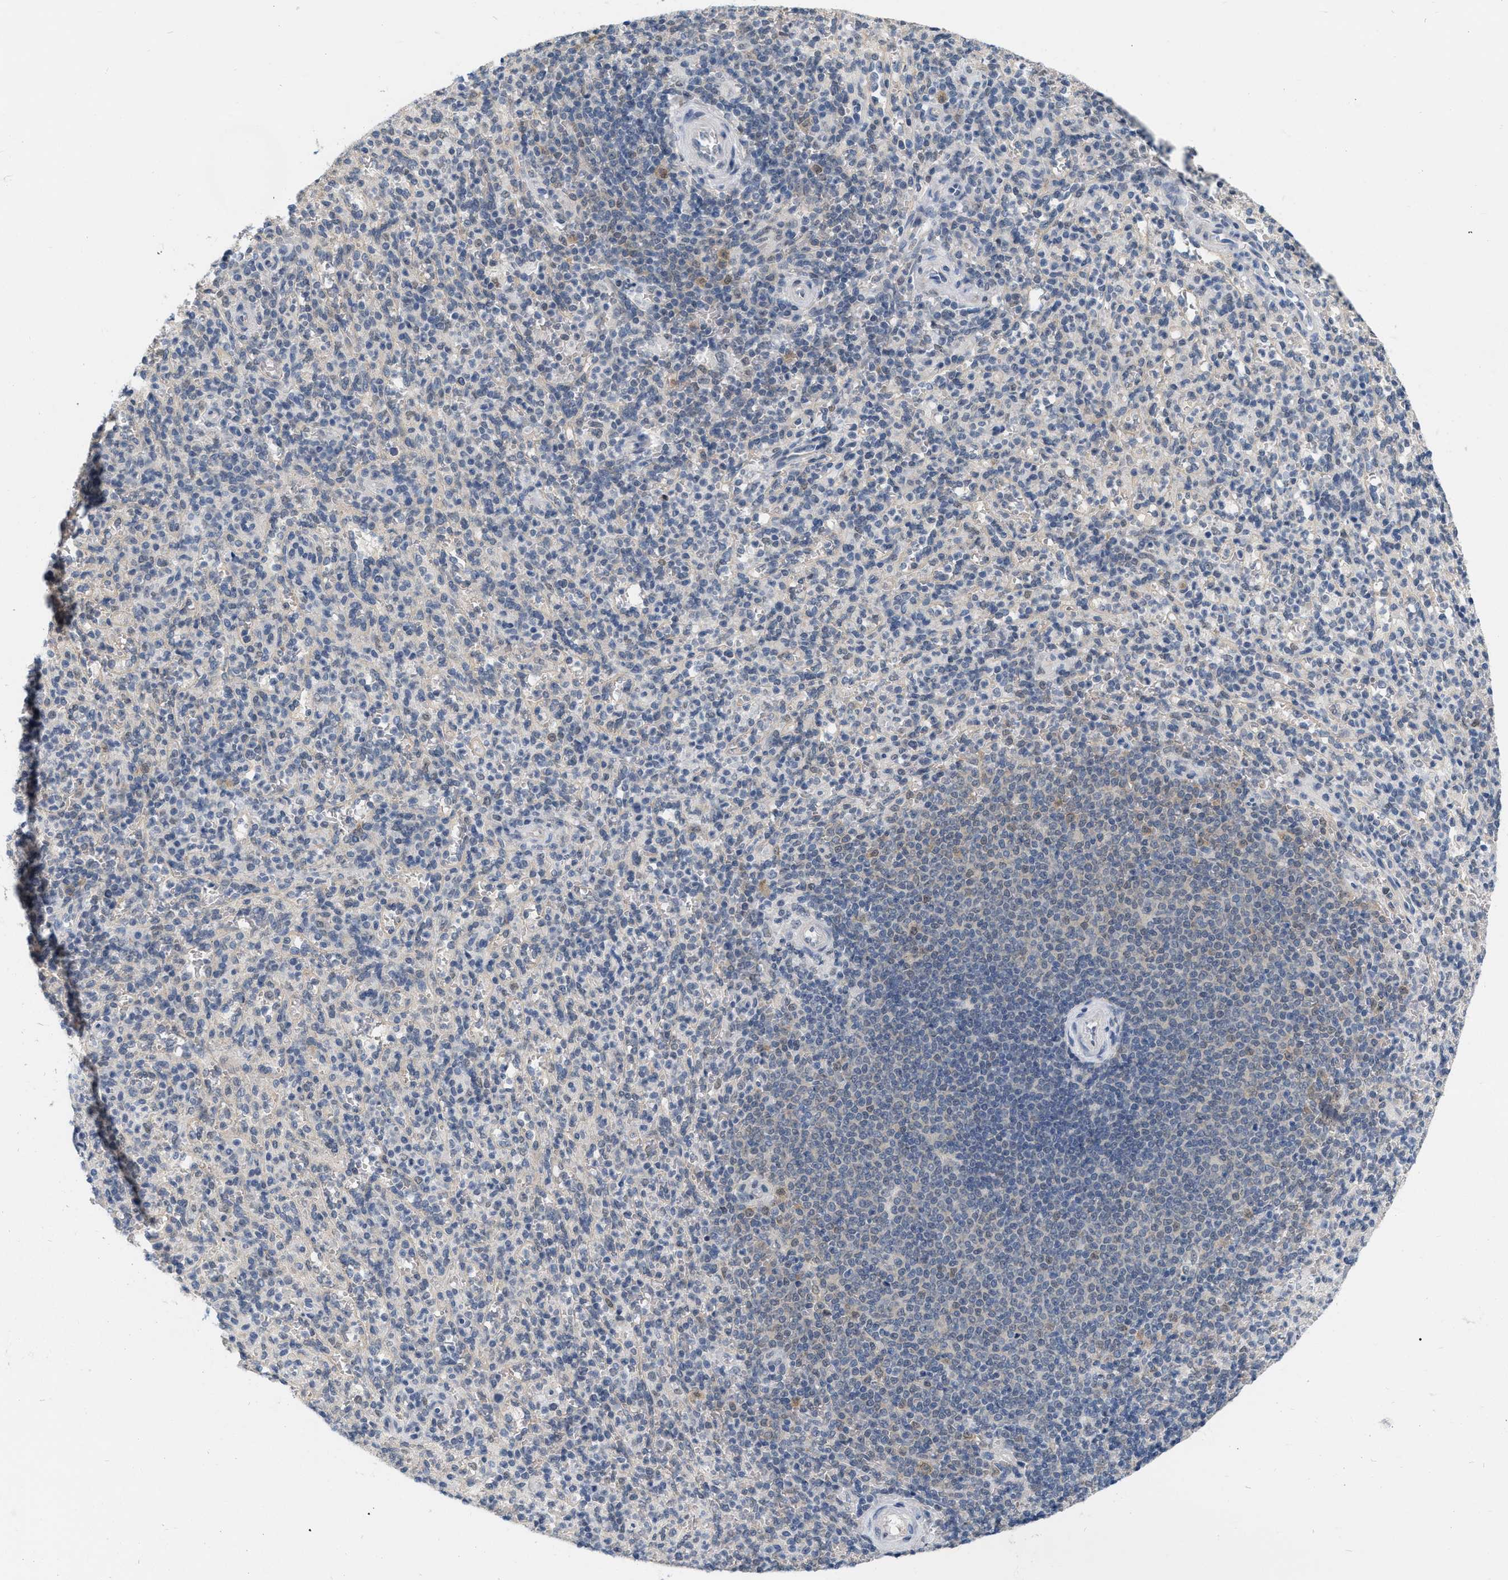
{"staining": {"intensity": "negative", "quantity": "none", "location": "none"}, "tissue": "spleen", "cell_type": "Cells in red pulp", "image_type": "normal", "snomed": [{"axis": "morphology", "description": "Normal tissue, NOS"}, {"axis": "topography", "description": "Spleen"}], "caption": "Unremarkable spleen was stained to show a protein in brown. There is no significant expression in cells in red pulp.", "gene": "RUVBL1", "patient": {"sex": "male", "age": 36}}